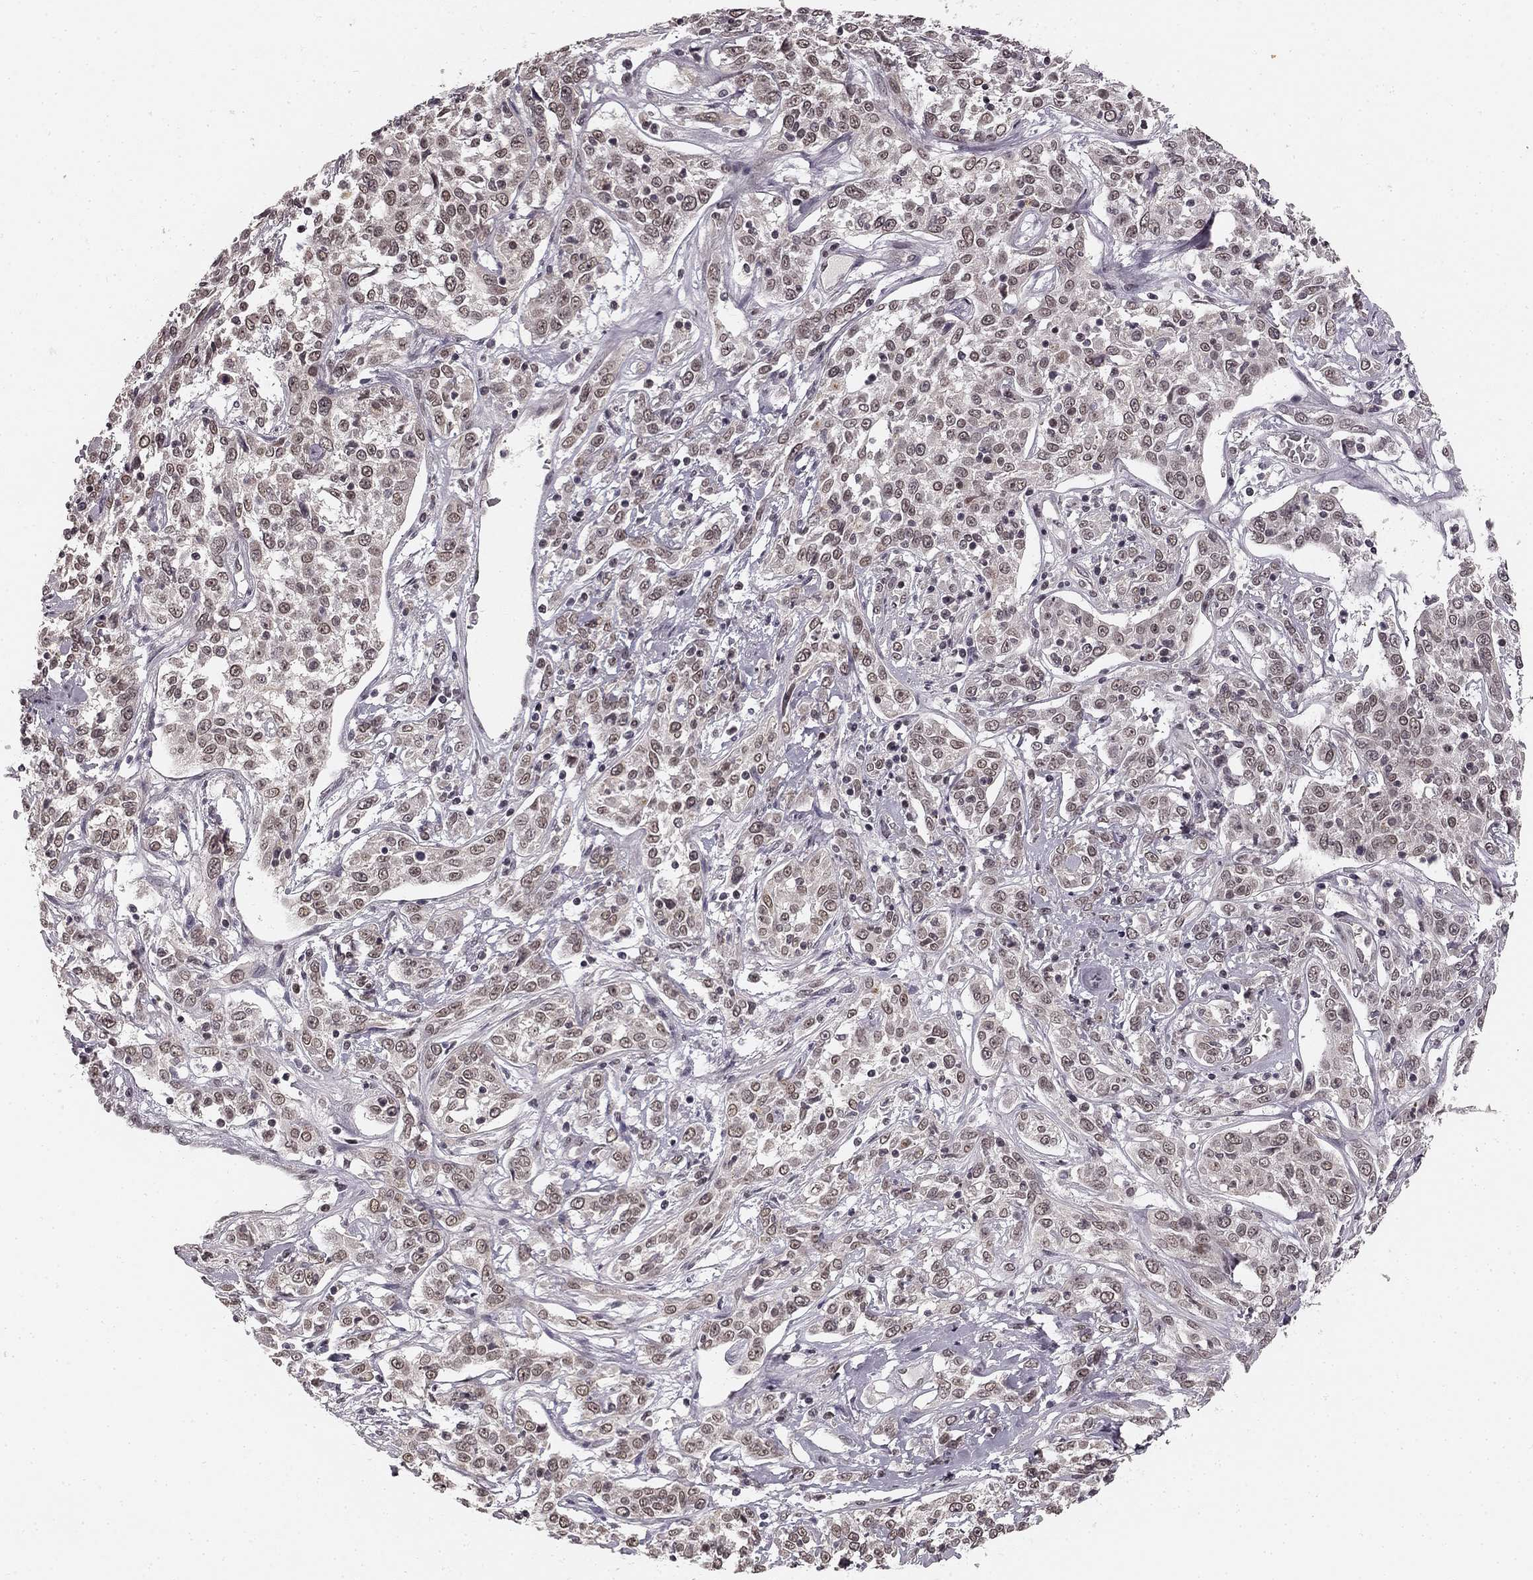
{"staining": {"intensity": "weak", "quantity": "25%-75%", "location": "nuclear"}, "tissue": "cervical cancer", "cell_type": "Tumor cells", "image_type": "cancer", "snomed": [{"axis": "morphology", "description": "Adenocarcinoma, NOS"}, {"axis": "topography", "description": "Cervix"}], "caption": "Immunohistochemical staining of cervical cancer exhibits weak nuclear protein expression in about 25%-75% of tumor cells. (DAB (3,3'-diaminobenzidine) IHC with brightfield microscopy, high magnification).", "gene": "HCN4", "patient": {"sex": "female", "age": 40}}